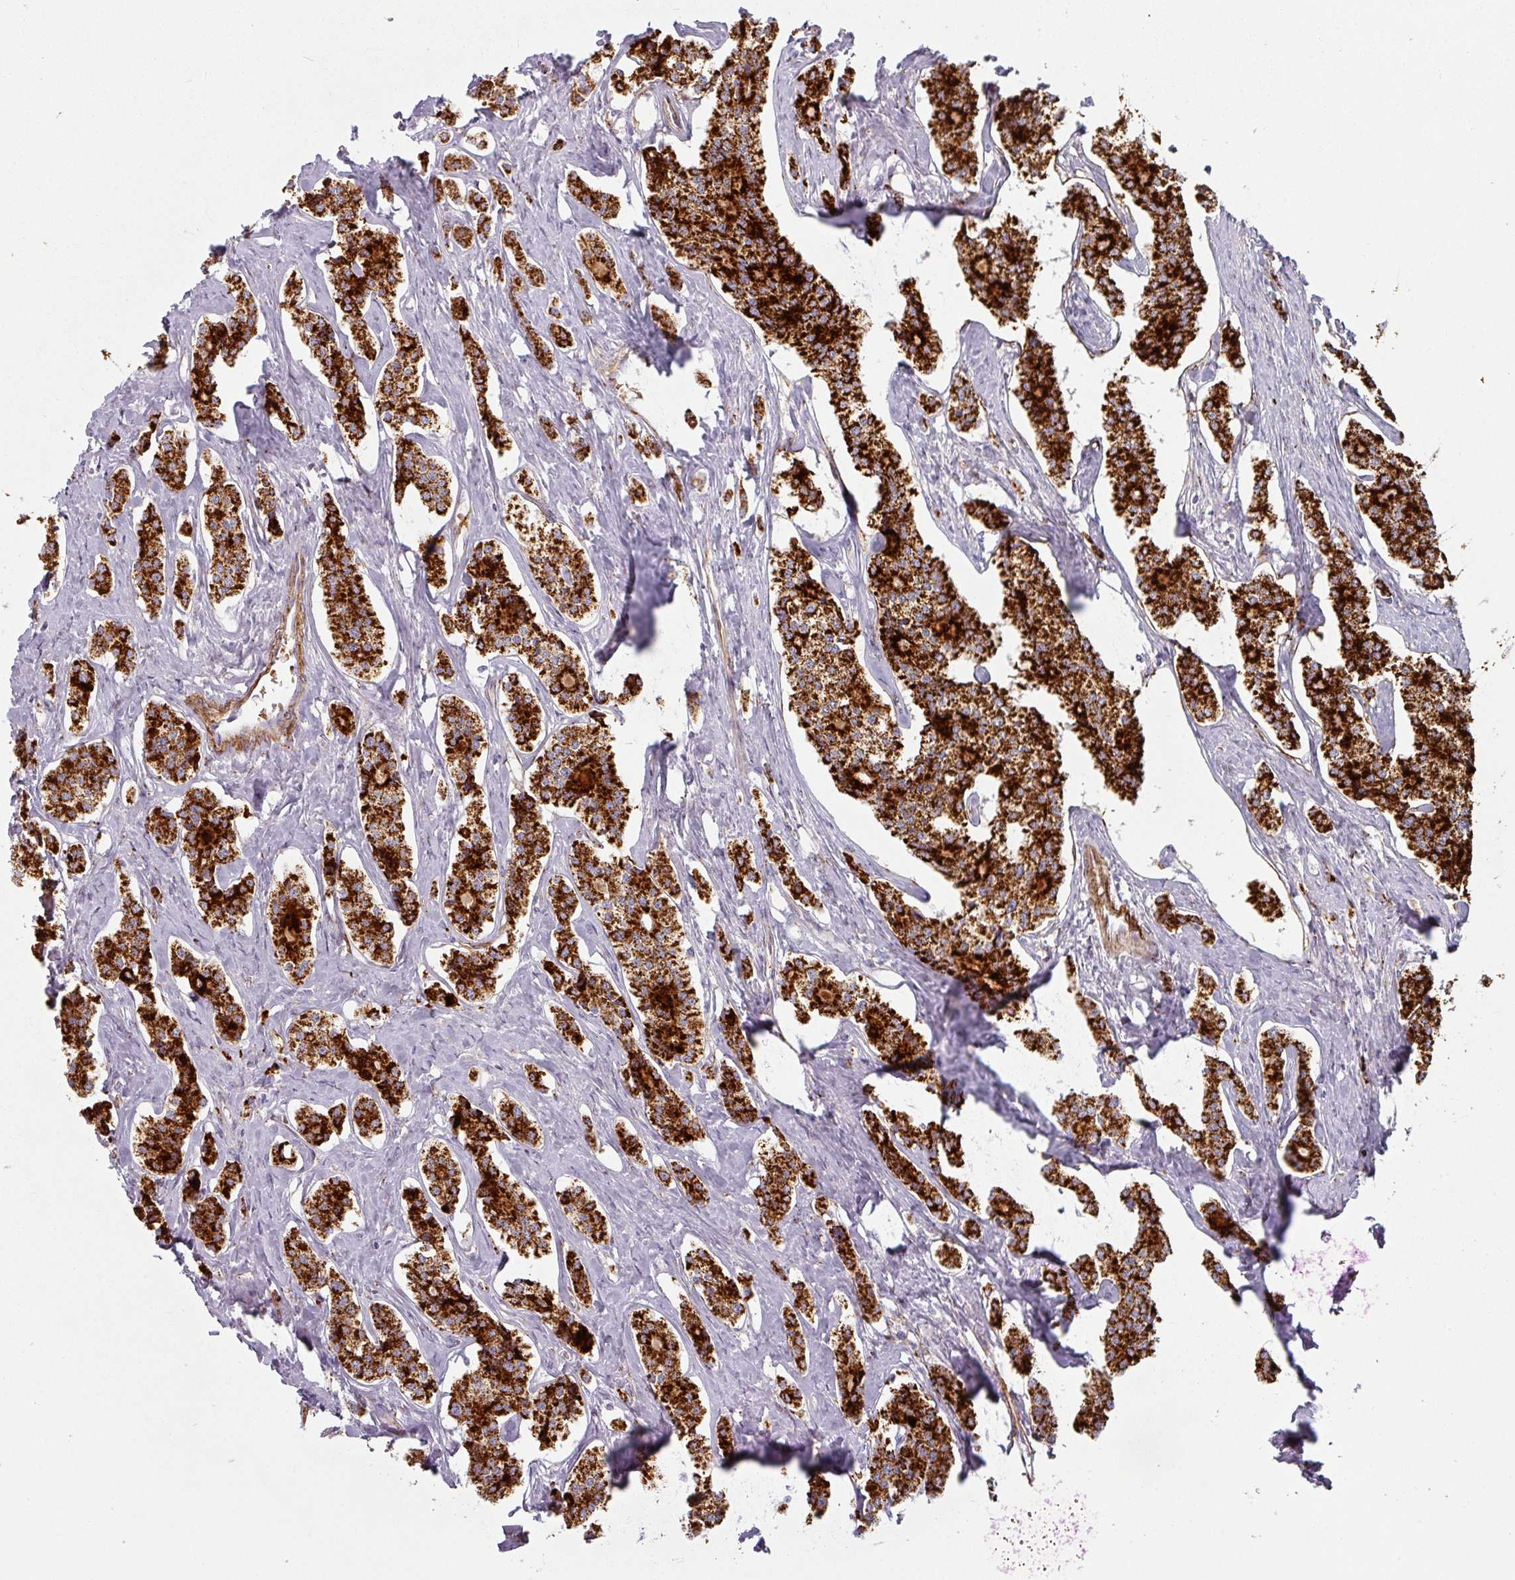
{"staining": {"intensity": "strong", "quantity": ">75%", "location": "cytoplasmic/membranous"}, "tissue": "carcinoid", "cell_type": "Tumor cells", "image_type": "cancer", "snomed": [{"axis": "morphology", "description": "Carcinoid, malignant, NOS"}, {"axis": "topography", "description": "Small intestine"}], "caption": "DAB (3,3'-diaminobenzidine) immunohistochemical staining of malignant carcinoid reveals strong cytoplasmic/membranous protein expression in about >75% of tumor cells.", "gene": "PRODH2", "patient": {"sex": "male", "age": 63}}